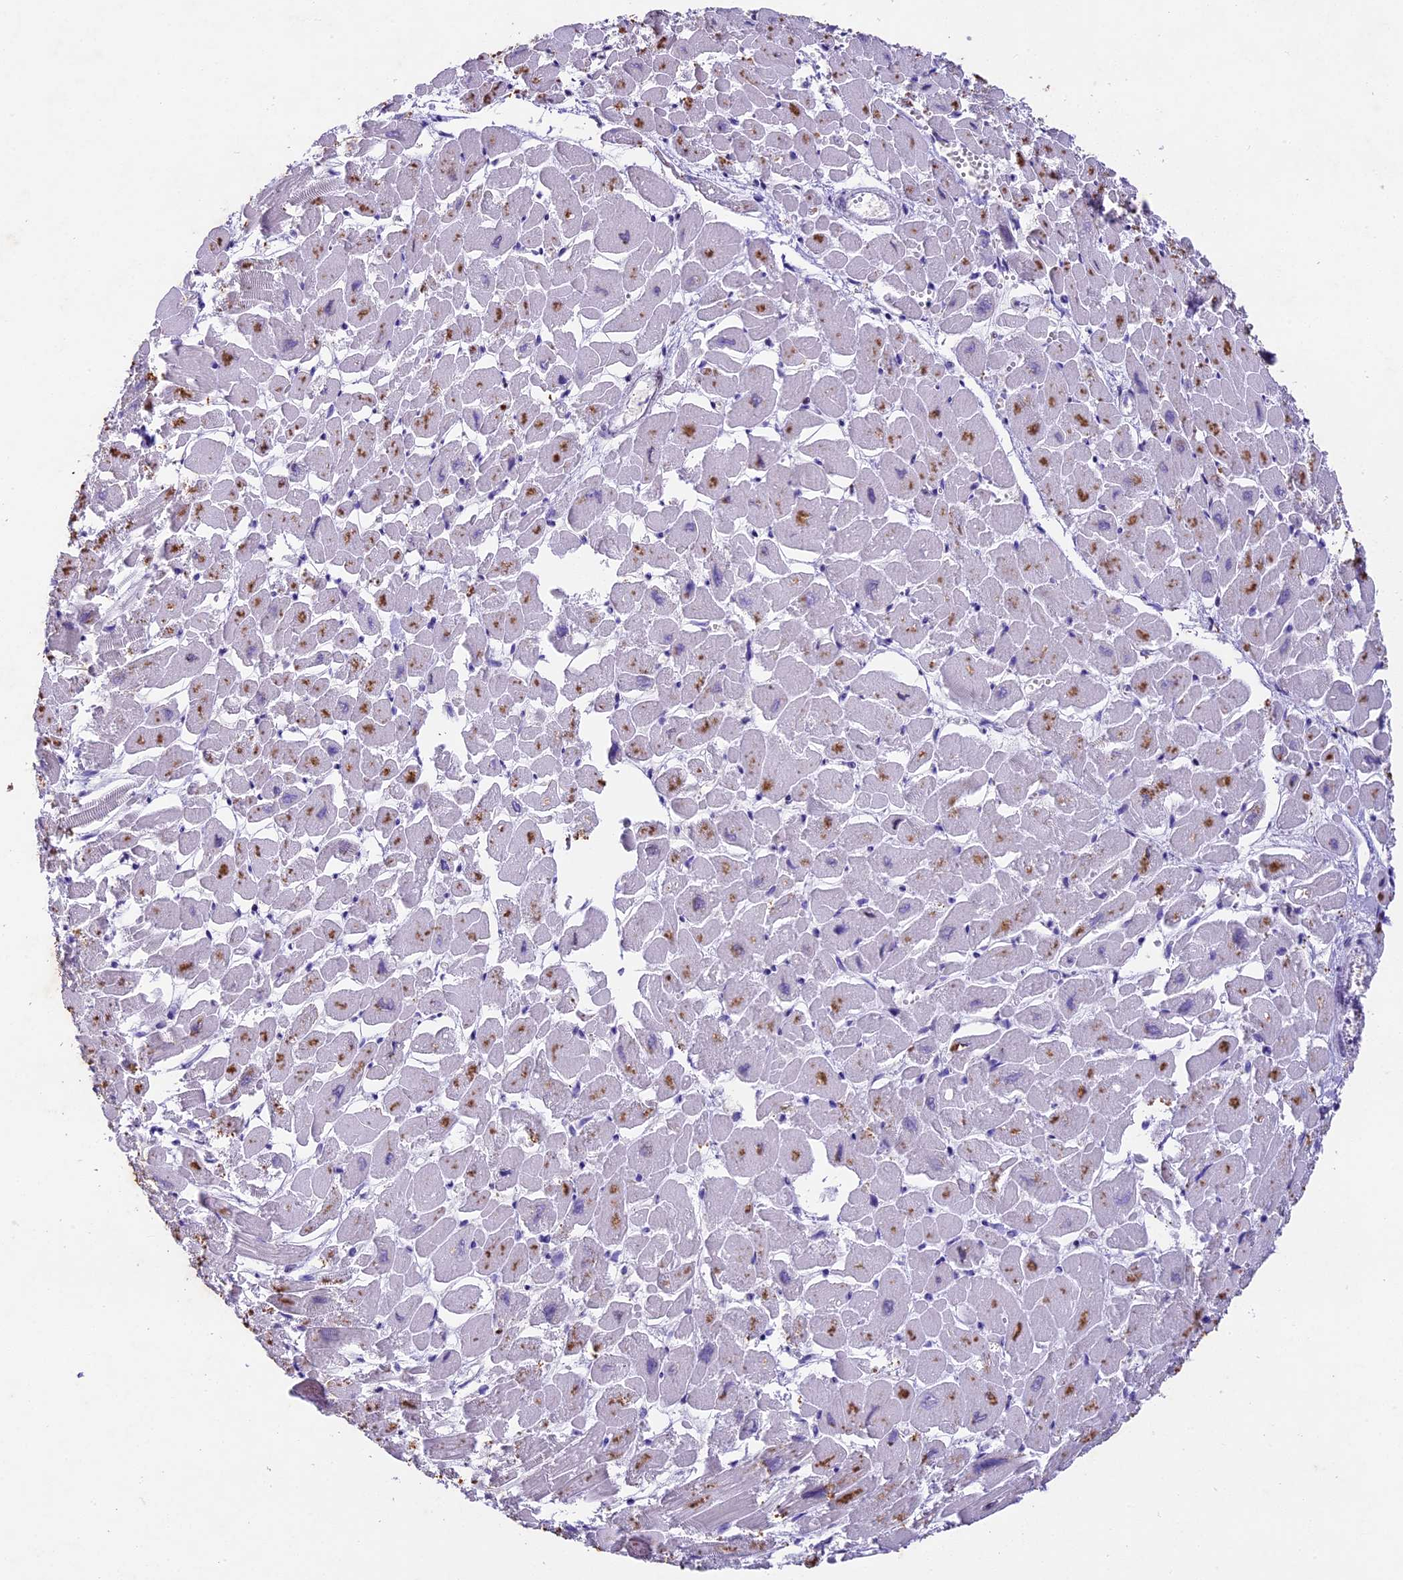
{"staining": {"intensity": "moderate", "quantity": "<25%", "location": "cytoplasmic/membranous"}, "tissue": "heart muscle", "cell_type": "Cardiomyocytes", "image_type": "normal", "snomed": [{"axis": "morphology", "description": "Normal tissue, NOS"}, {"axis": "topography", "description": "Heart"}], "caption": "Immunohistochemistry (IHC) histopathology image of benign heart muscle stained for a protein (brown), which reveals low levels of moderate cytoplasmic/membranous expression in about <25% of cardiomyocytes.", "gene": "IFT140", "patient": {"sex": "male", "age": 54}}